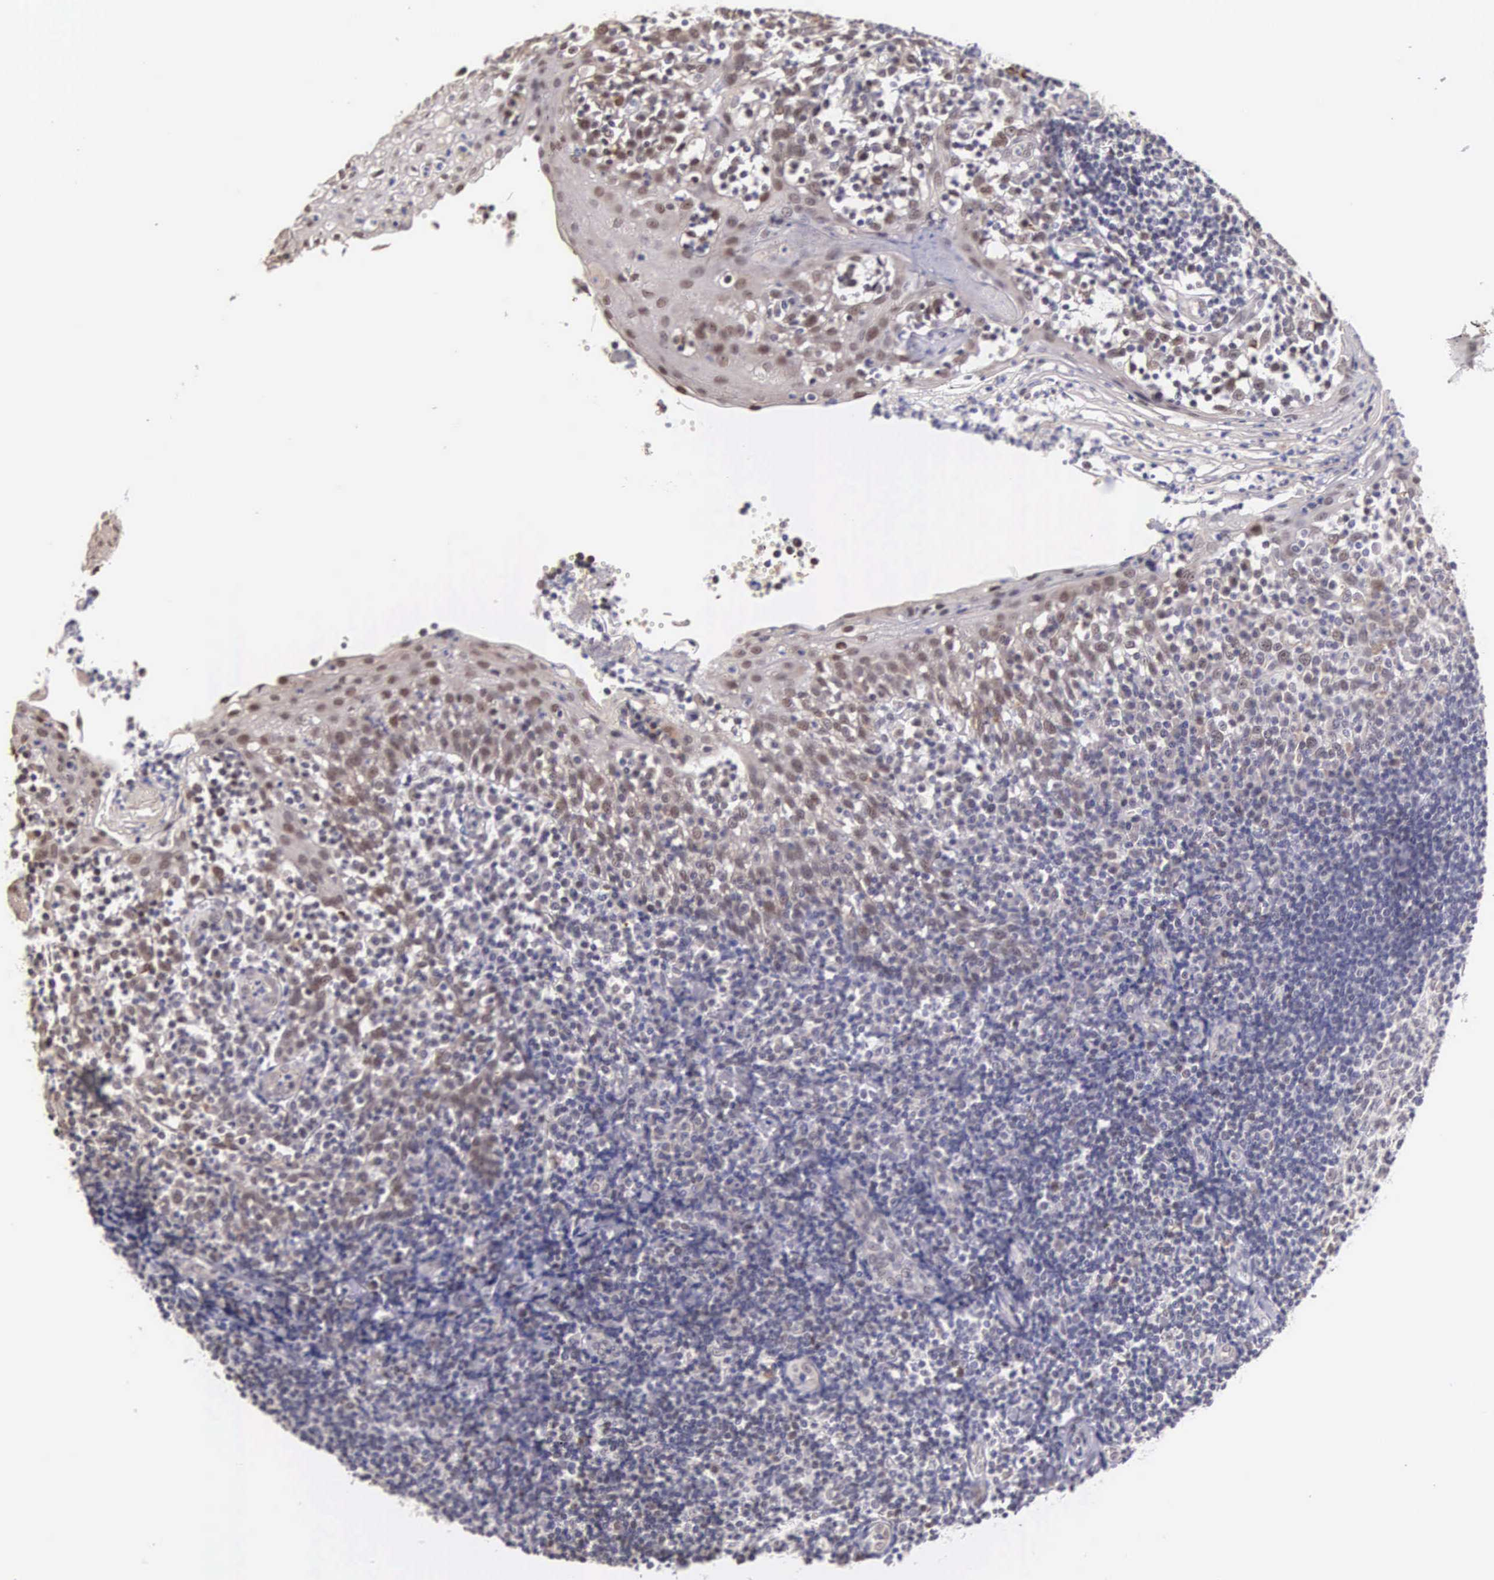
{"staining": {"intensity": "negative", "quantity": "none", "location": "none"}, "tissue": "tonsil", "cell_type": "Germinal center cells", "image_type": "normal", "snomed": [{"axis": "morphology", "description": "Normal tissue, NOS"}, {"axis": "topography", "description": "Tonsil"}], "caption": "High magnification brightfield microscopy of benign tonsil stained with DAB (brown) and counterstained with hematoxylin (blue): germinal center cells show no significant staining.", "gene": "HMGXB4", "patient": {"sex": "female", "age": 41}}